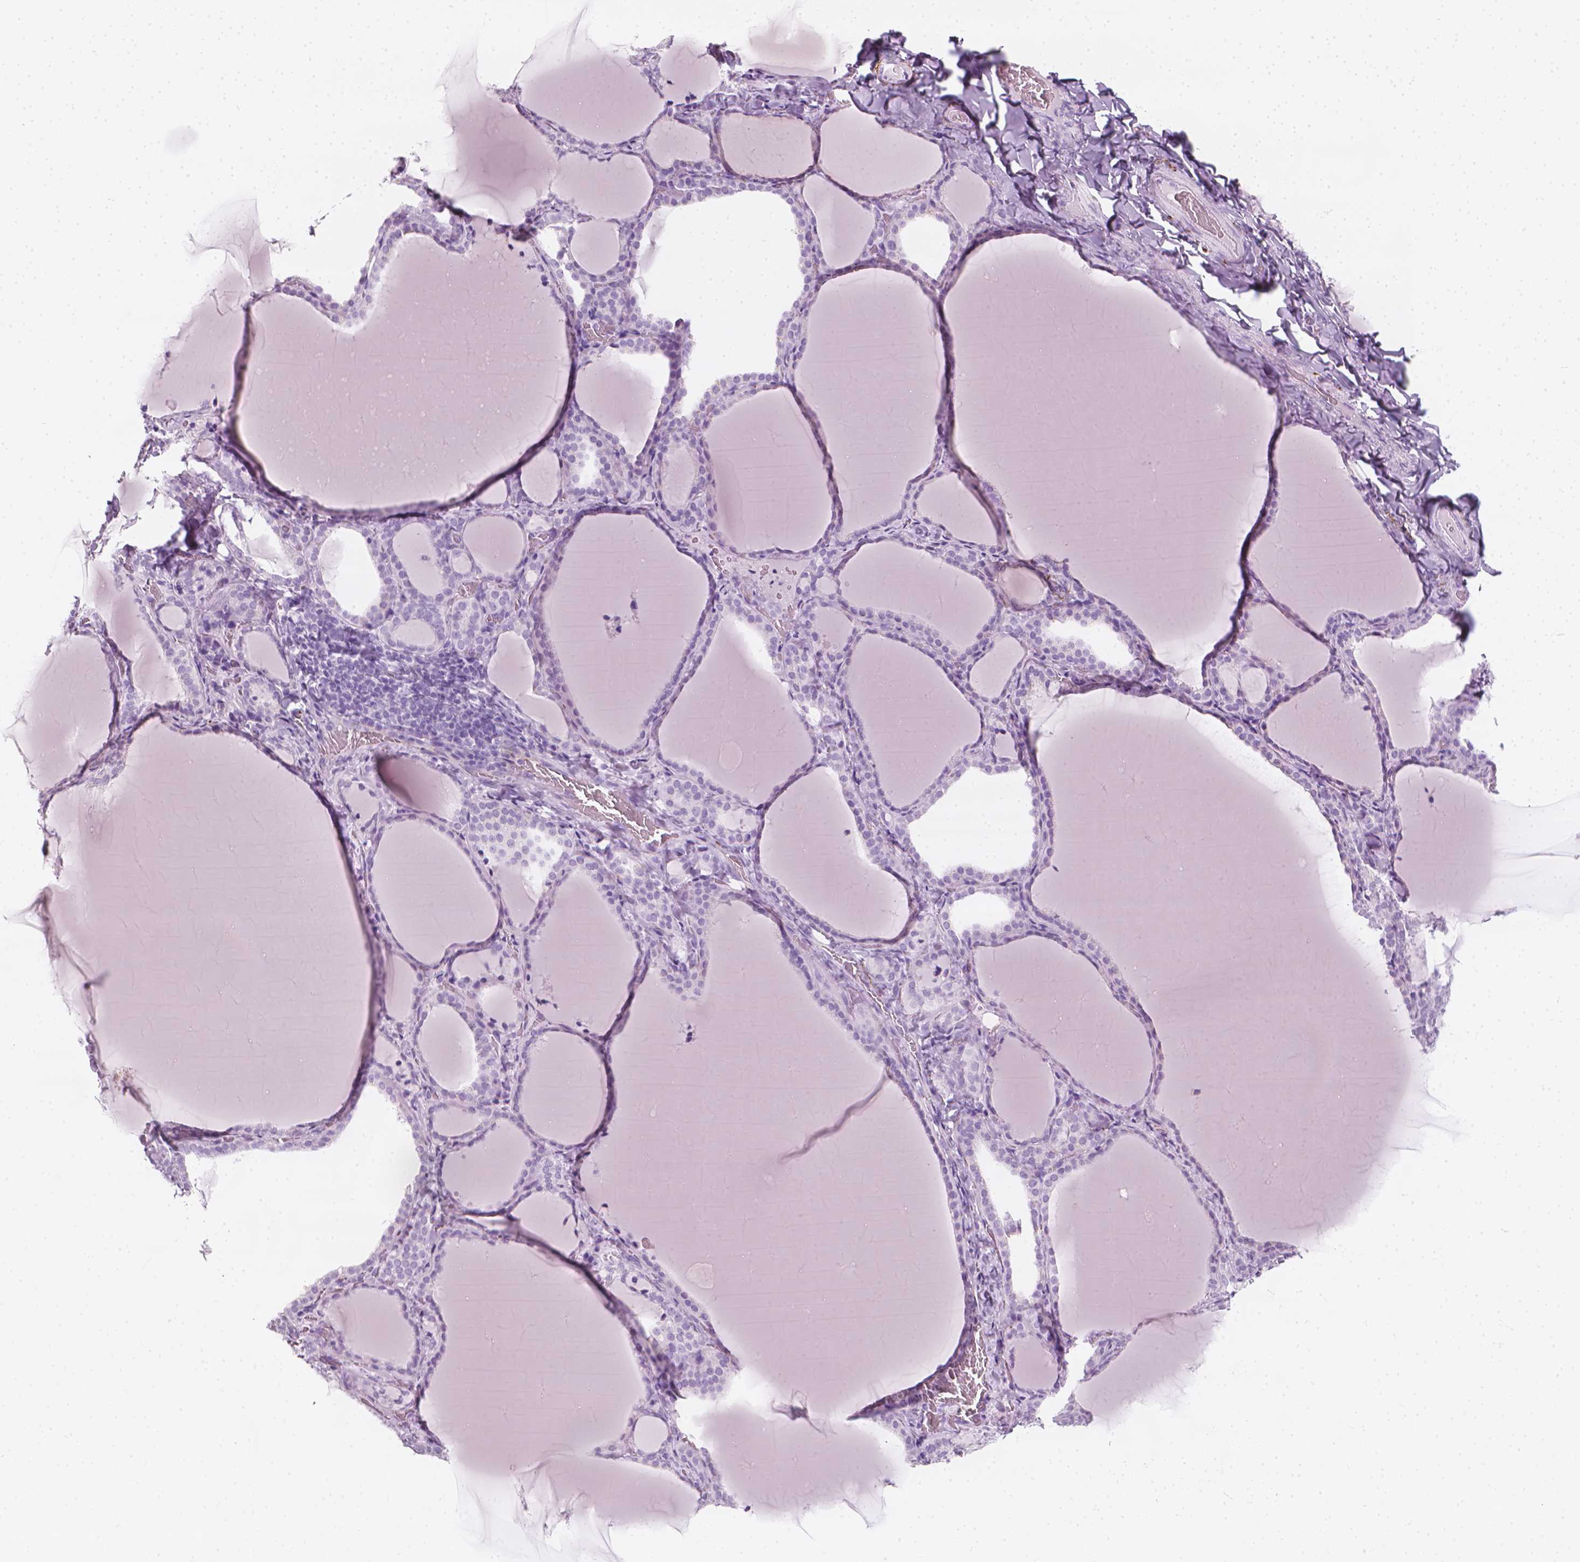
{"staining": {"intensity": "negative", "quantity": "none", "location": "none"}, "tissue": "thyroid gland", "cell_type": "Glandular cells", "image_type": "normal", "snomed": [{"axis": "morphology", "description": "Normal tissue, NOS"}, {"axis": "topography", "description": "Thyroid gland"}], "caption": "Immunohistochemistry of unremarkable thyroid gland shows no expression in glandular cells. (DAB immunohistochemistry (IHC) with hematoxylin counter stain).", "gene": "SCG3", "patient": {"sex": "female", "age": 22}}